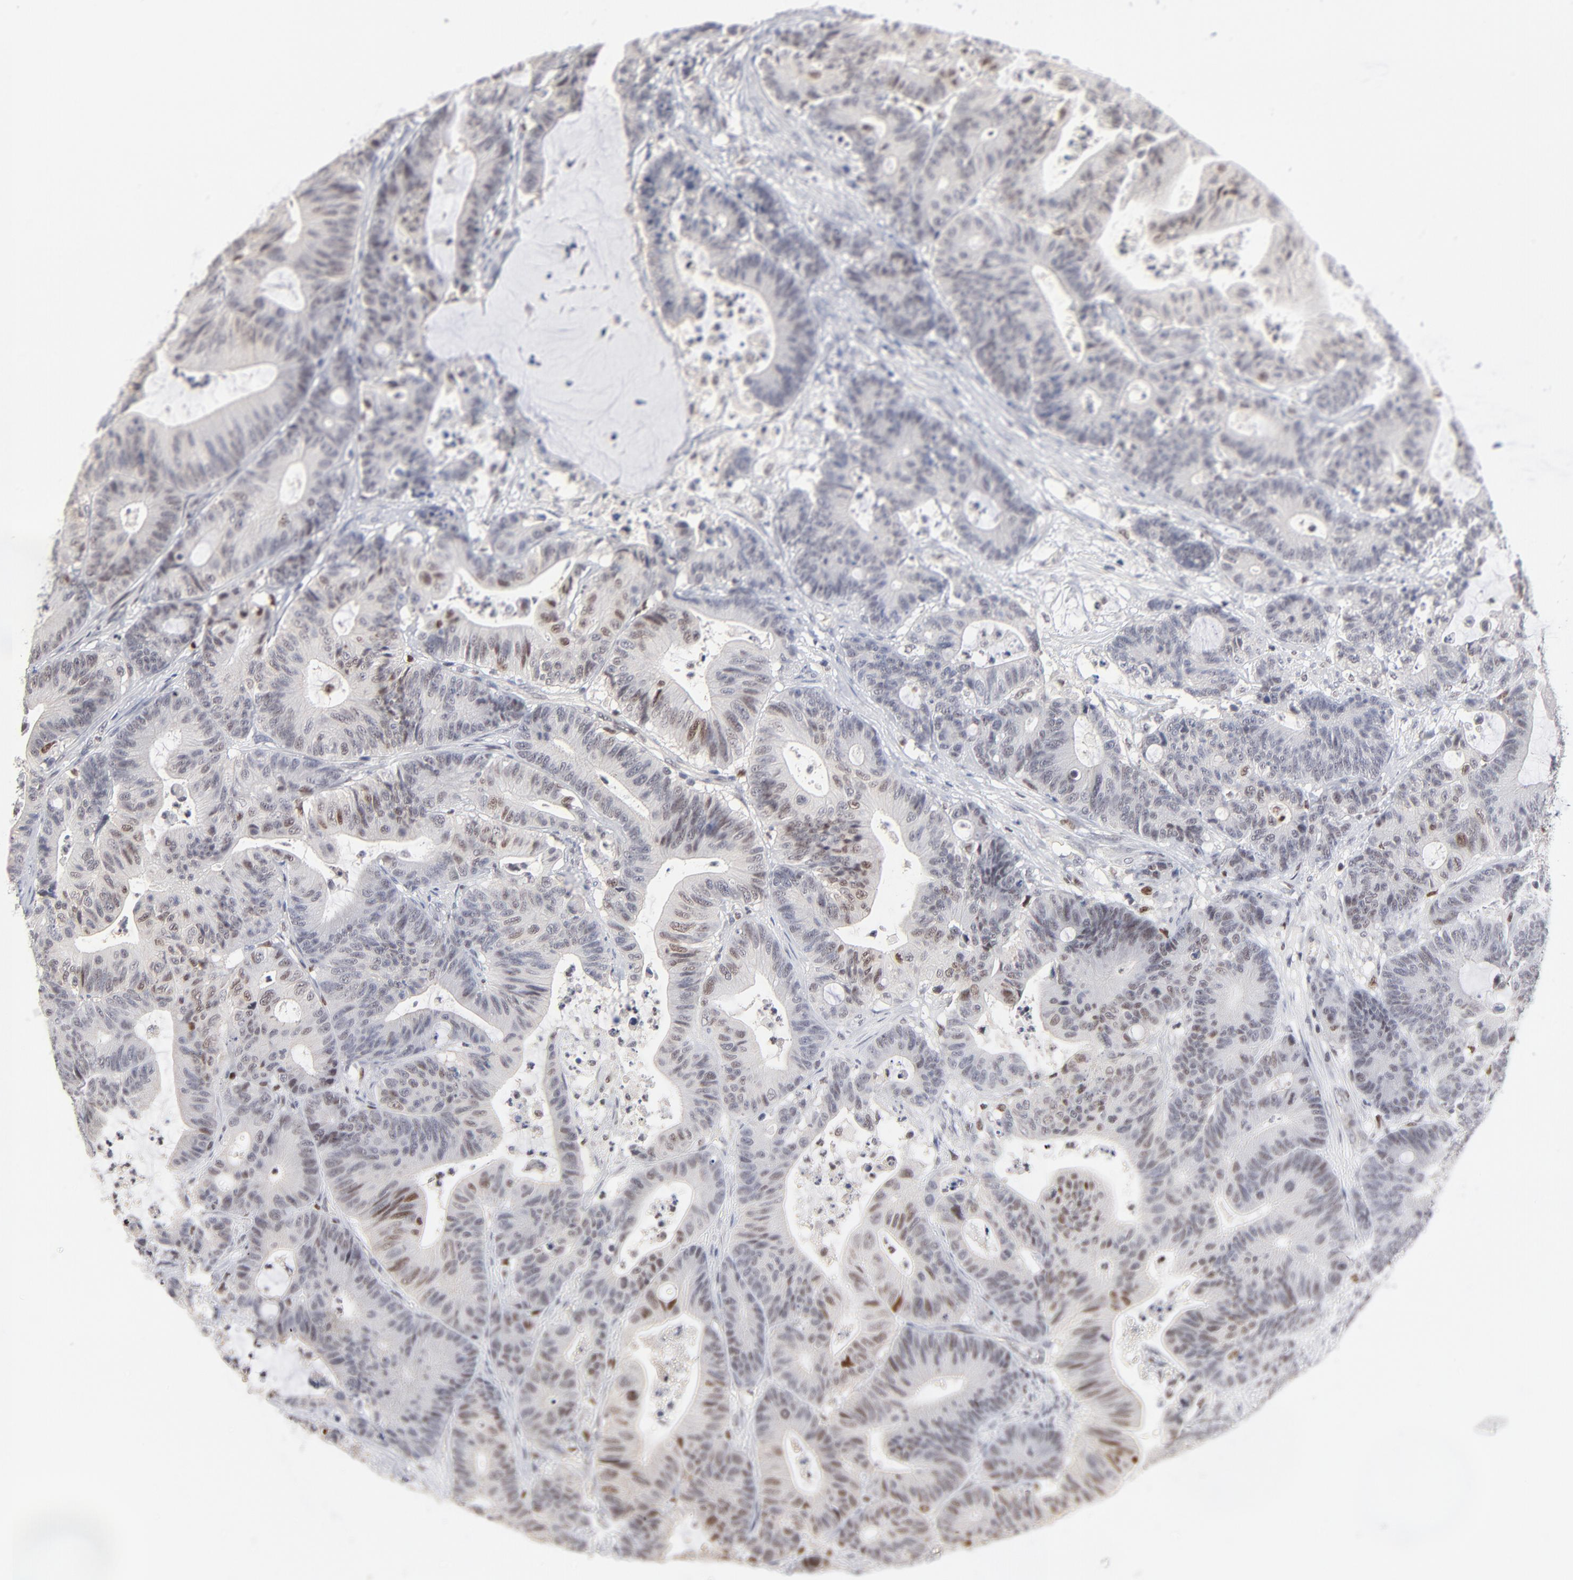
{"staining": {"intensity": "weak", "quantity": "<25%", "location": "nuclear"}, "tissue": "colorectal cancer", "cell_type": "Tumor cells", "image_type": "cancer", "snomed": [{"axis": "morphology", "description": "Adenocarcinoma, NOS"}, {"axis": "topography", "description": "Colon"}], "caption": "Immunohistochemistry histopathology image of adenocarcinoma (colorectal) stained for a protein (brown), which shows no positivity in tumor cells. (DAB immunohistochemistry with hematoxylin counter stain).", "gene": "MAX", "patient": {"sex": "female", "age": 84}}